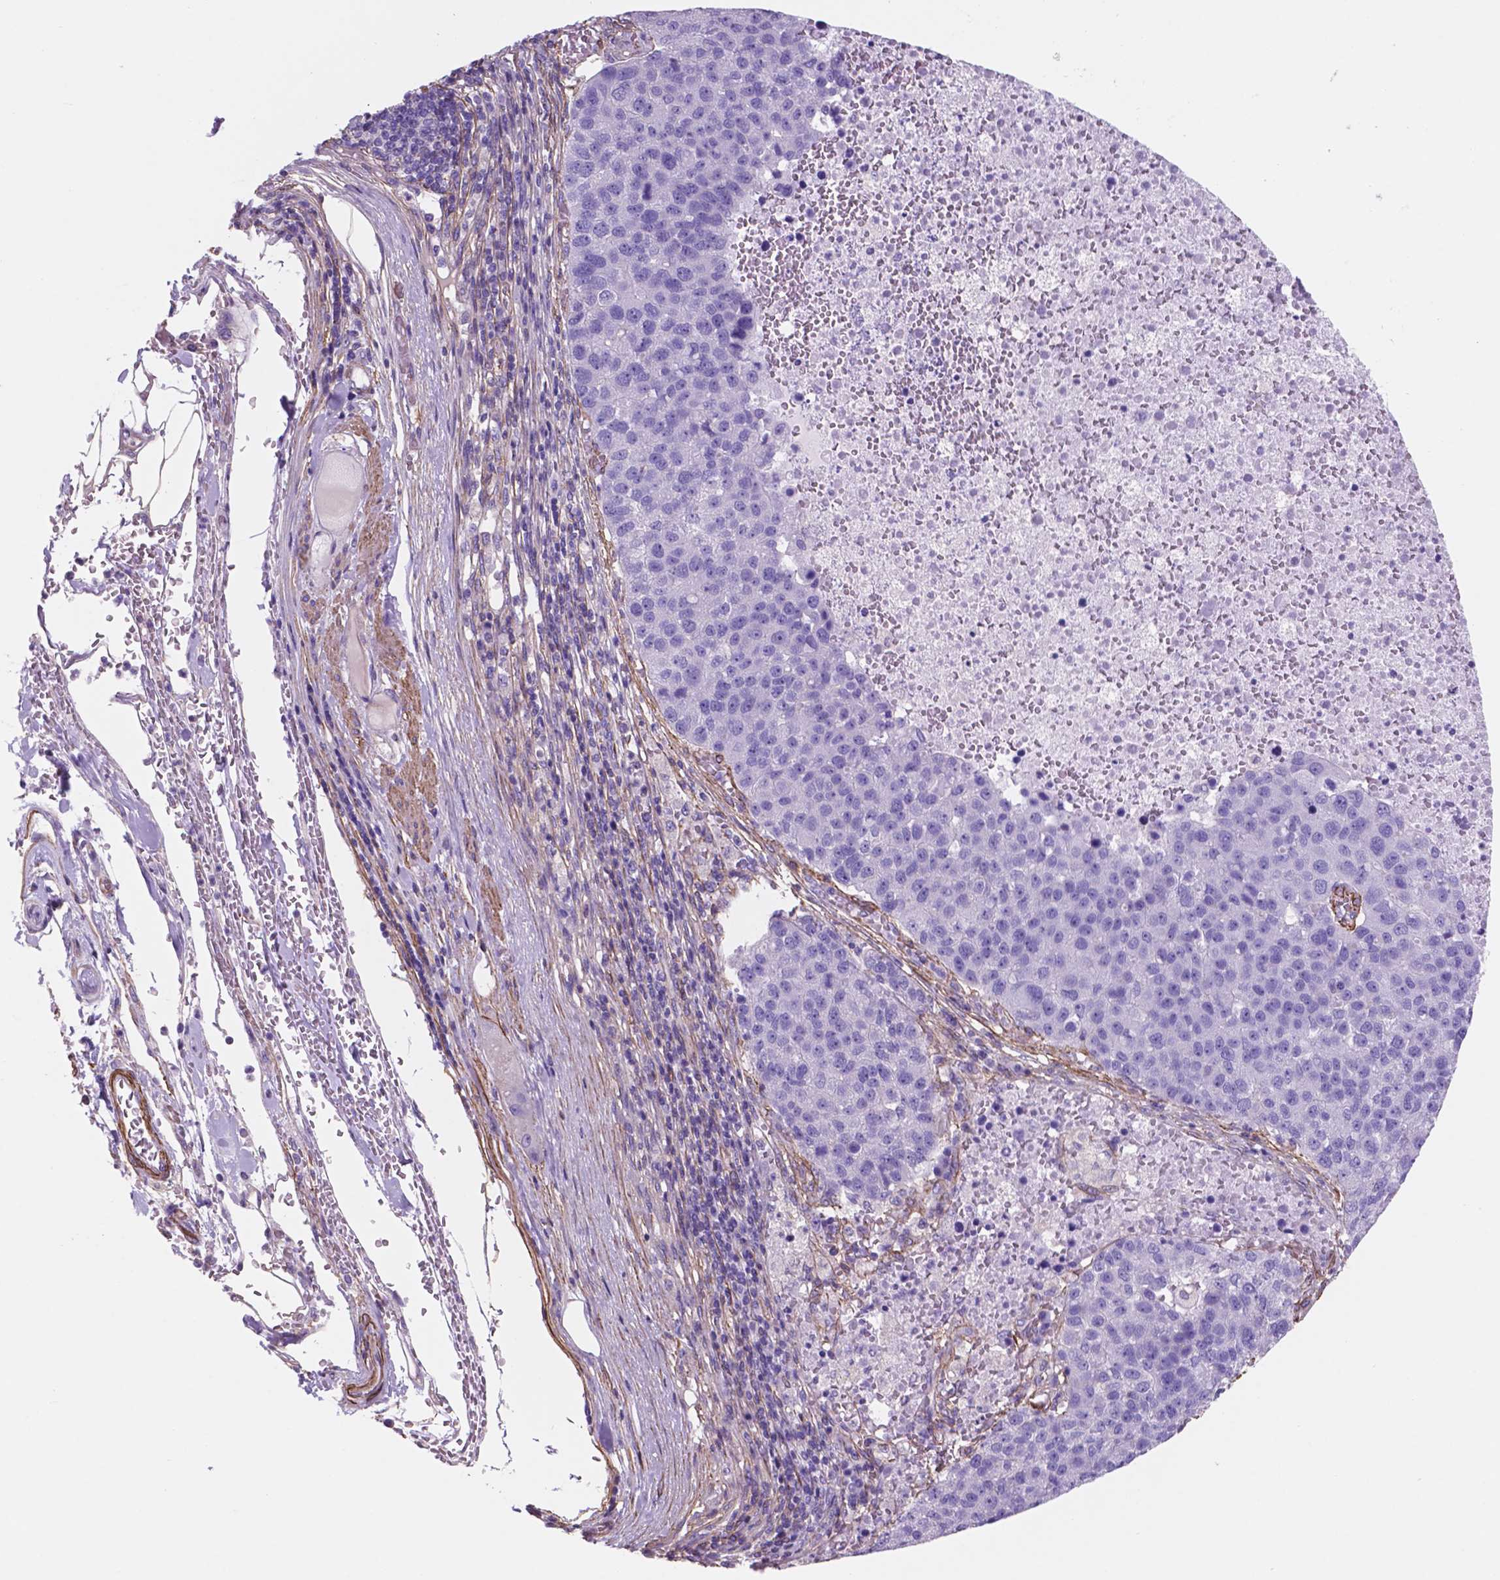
{"staining": {"intensity": "negative", "quantity": "none", "location": "none"}, "tissue": "pancreatic cancer", "cell_type": "Tumor cells", "image_type": "cancer", "snomed": [{"axis": "morphology", "description": "Adenocarcinoma, NOS"}, {"axis": "topography", "description": "Pancreas"}], "caption": "Tumor cells are negative for protein expression in human pancreatic cancer (adenocarcinoma). (DAB (3,3'-diaminobenzidine) immunohistochemistry visualized using brightfield microscopy, high magnification).", "gene": "TOR2A", "patient": {"sex": "female", "age": 61}}